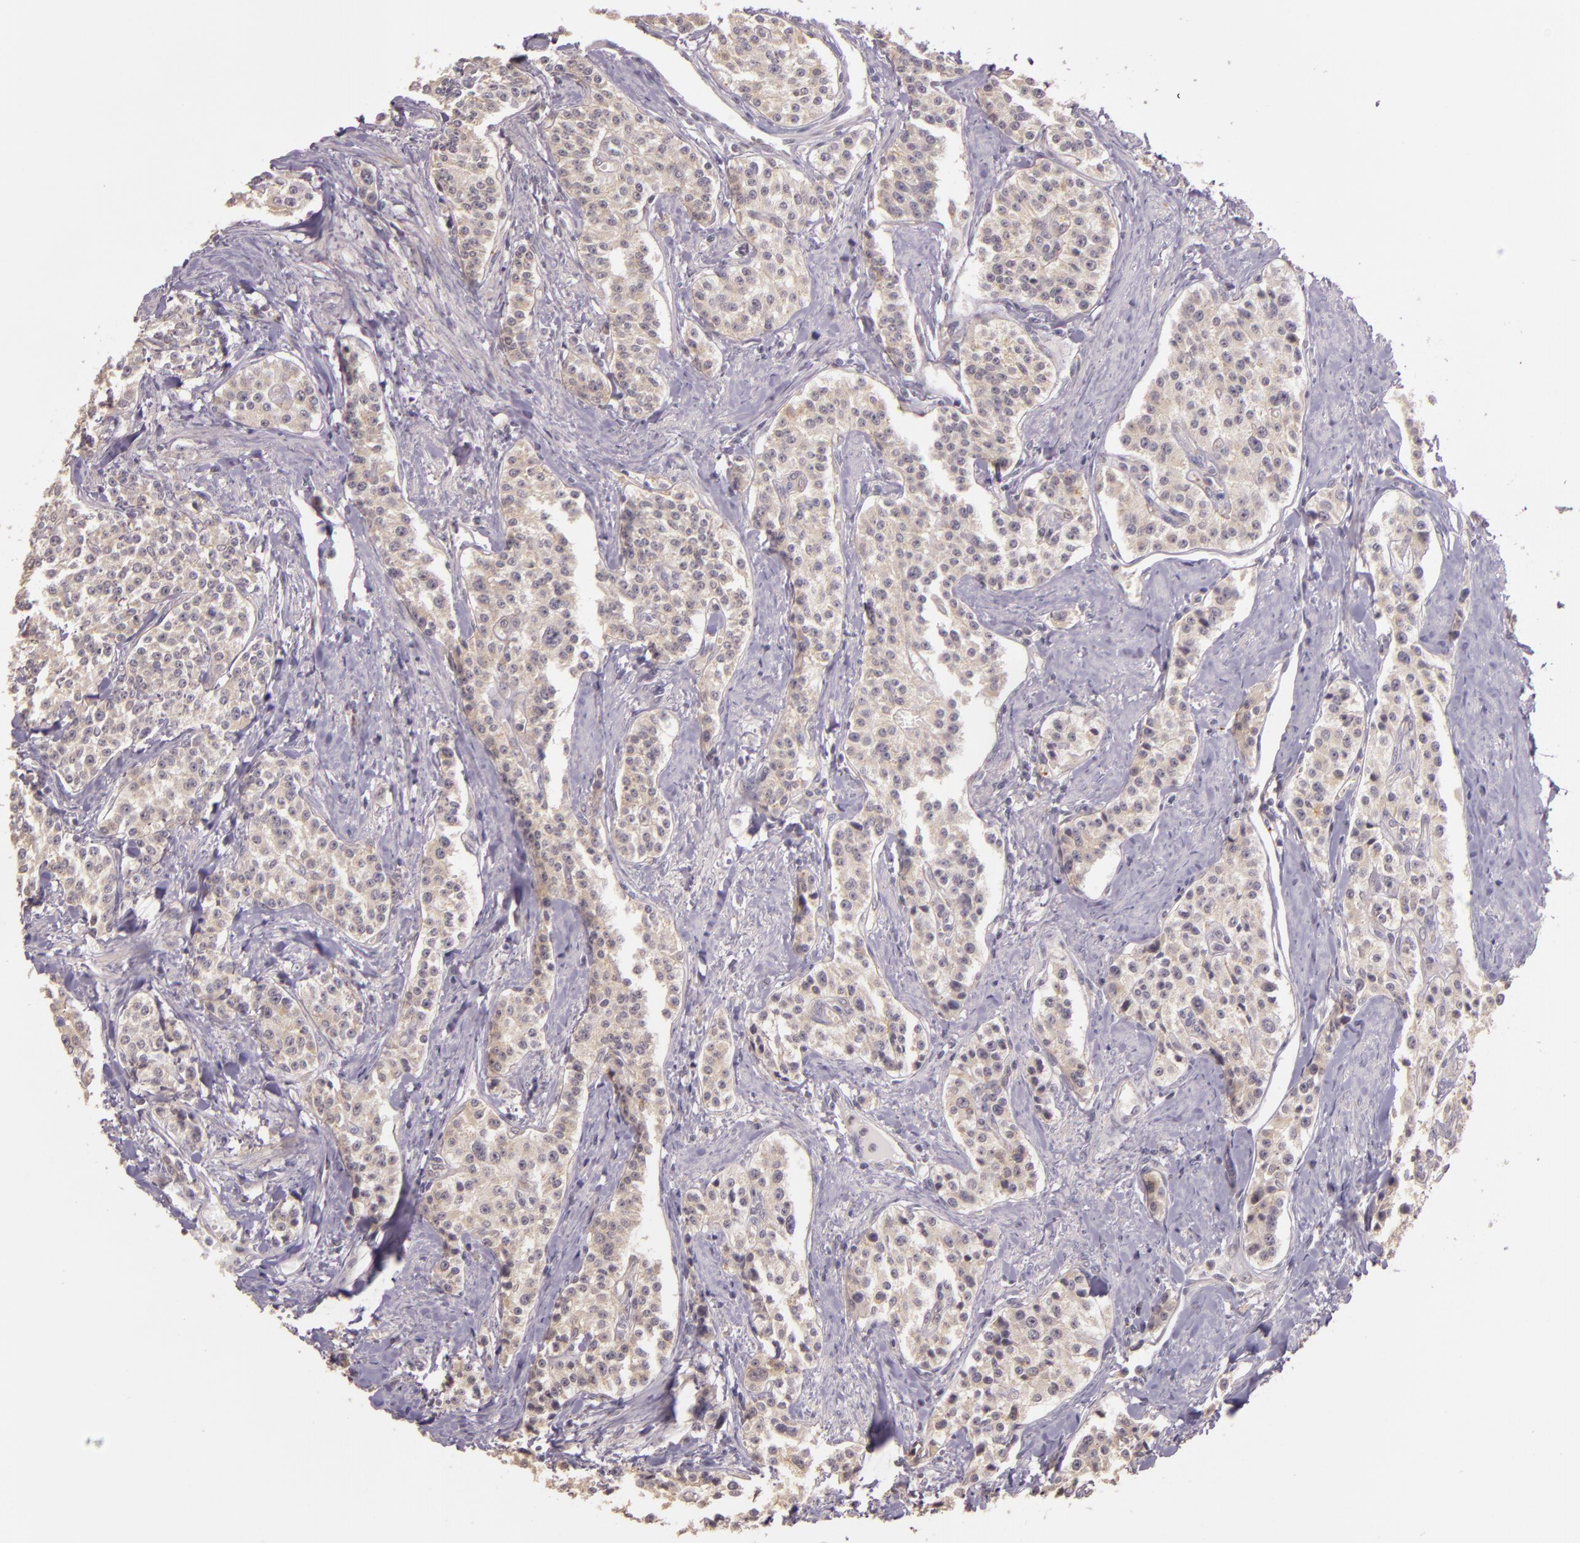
{"staining": {"intensity": "weak", "quantity": "25%-75%", "location": "cytoplasmic/membranous"}, "tissue": "carcinoid", "cell_type": "Tumor cells", "image_type": "cancer", "snomed": [{"axis": "morphology", "description": "Carcinoid, malignant, NOS"}, {"axis": "topography", "description": "Stomach"}], "caption": "Weak cytoplasmic/membranous positivity is seen in about 25%-75% of tumor cells in malignant carcinoid. The protein of interest is shown in brown color, while the nuclei are stained blue.", "gene": "ARMH4", "patient": {"sex": "female", "age": 76}}